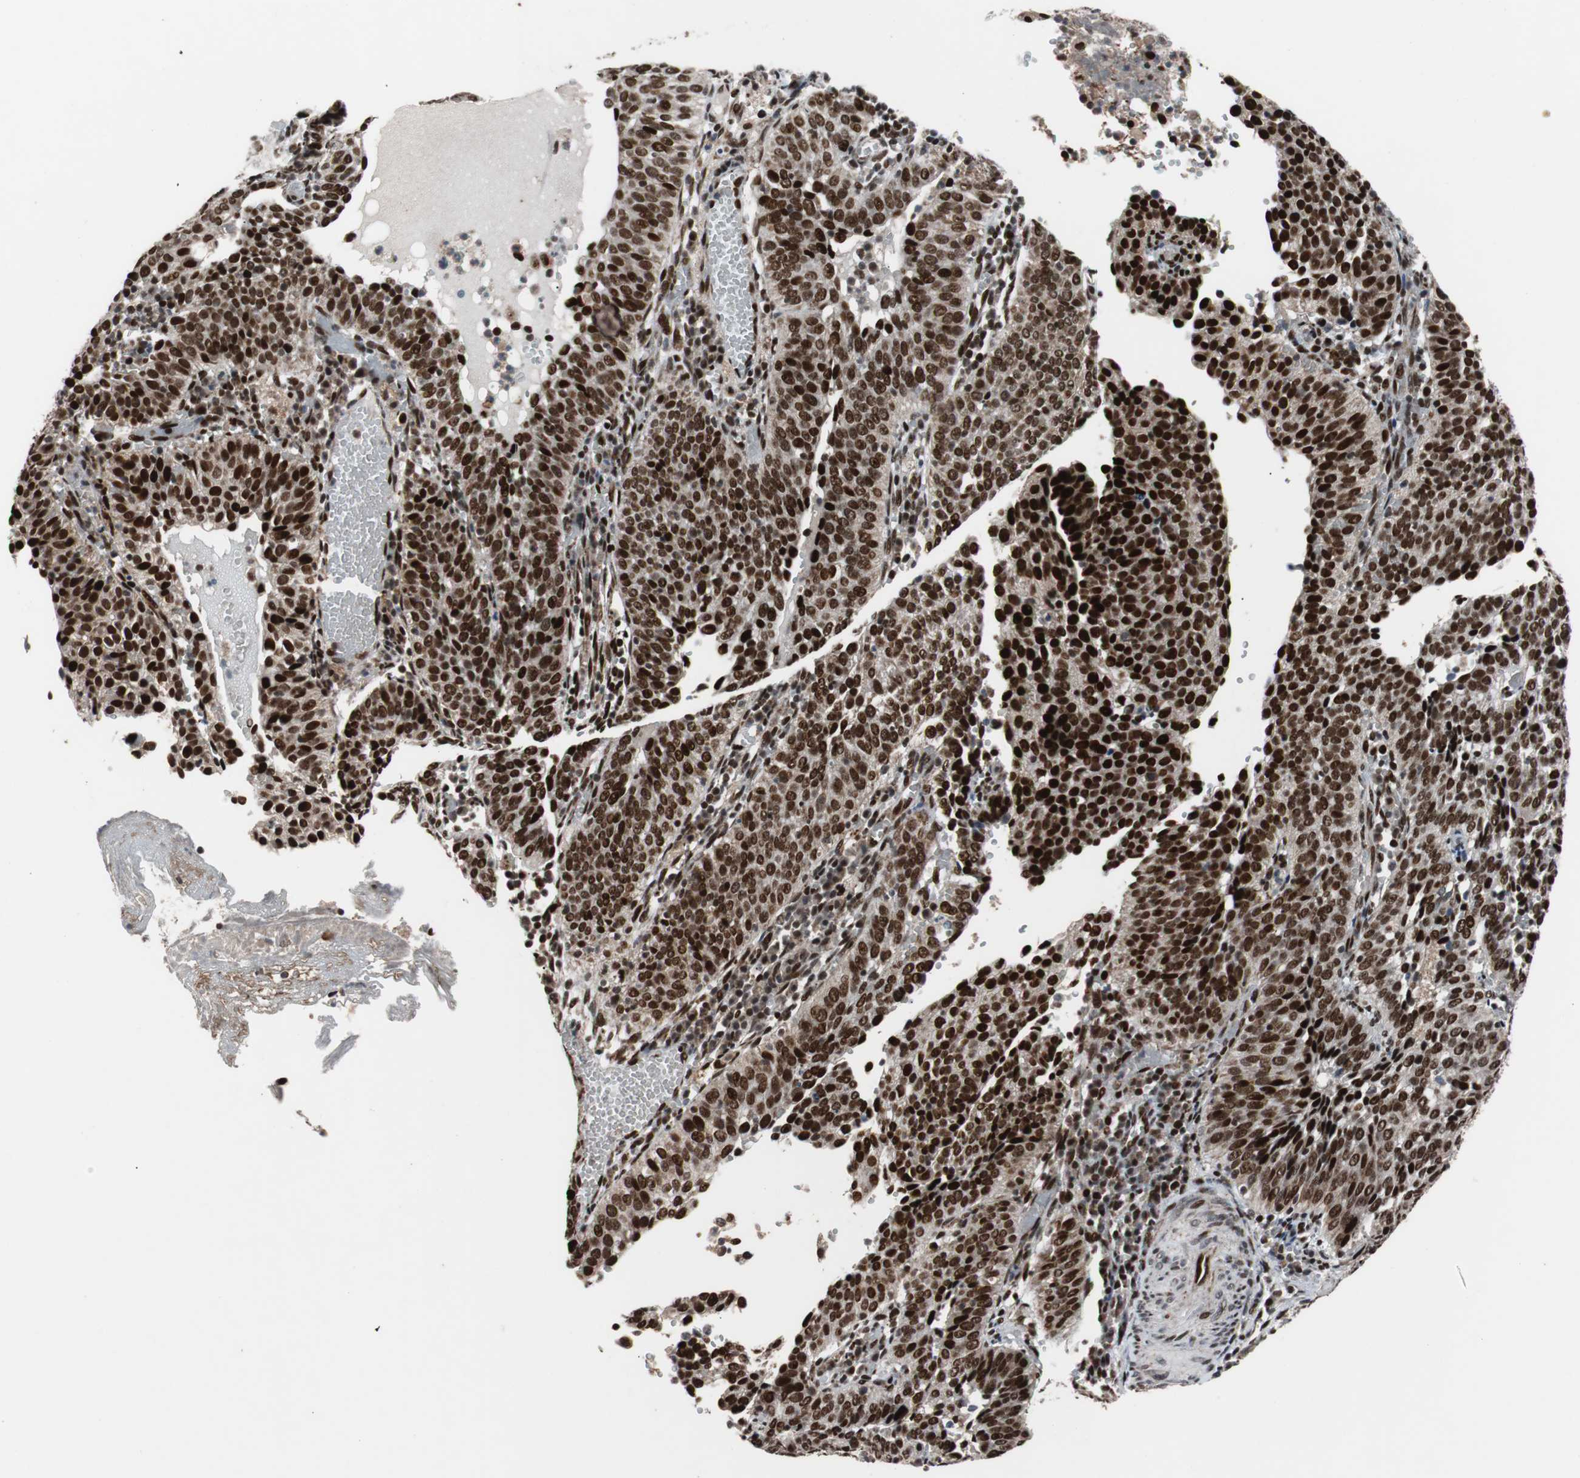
{"staining": {"intensity": "strong", "quantity": ">75%", "location": "nuclear"}, "tissue": "cervical cancer", "cell_type": "Tumor cells", "image_type": "cancer", "snomed": [{"axis": "morphology", "description": "Squamous cell carcinoma, NOS"}, {"axis": "topography", "description": "Cervix"}], "caption": "High-power microscopy captured an immunohistochemistry (IHC) histopathology image of squamous cell carcinoma (cervical), revealing strong nuclear positivity in approximately >75% of tumor cells. Nuclei are stained in blue.", "gene": "NBL1", "patient": {"sex": "female", "age": 39}}